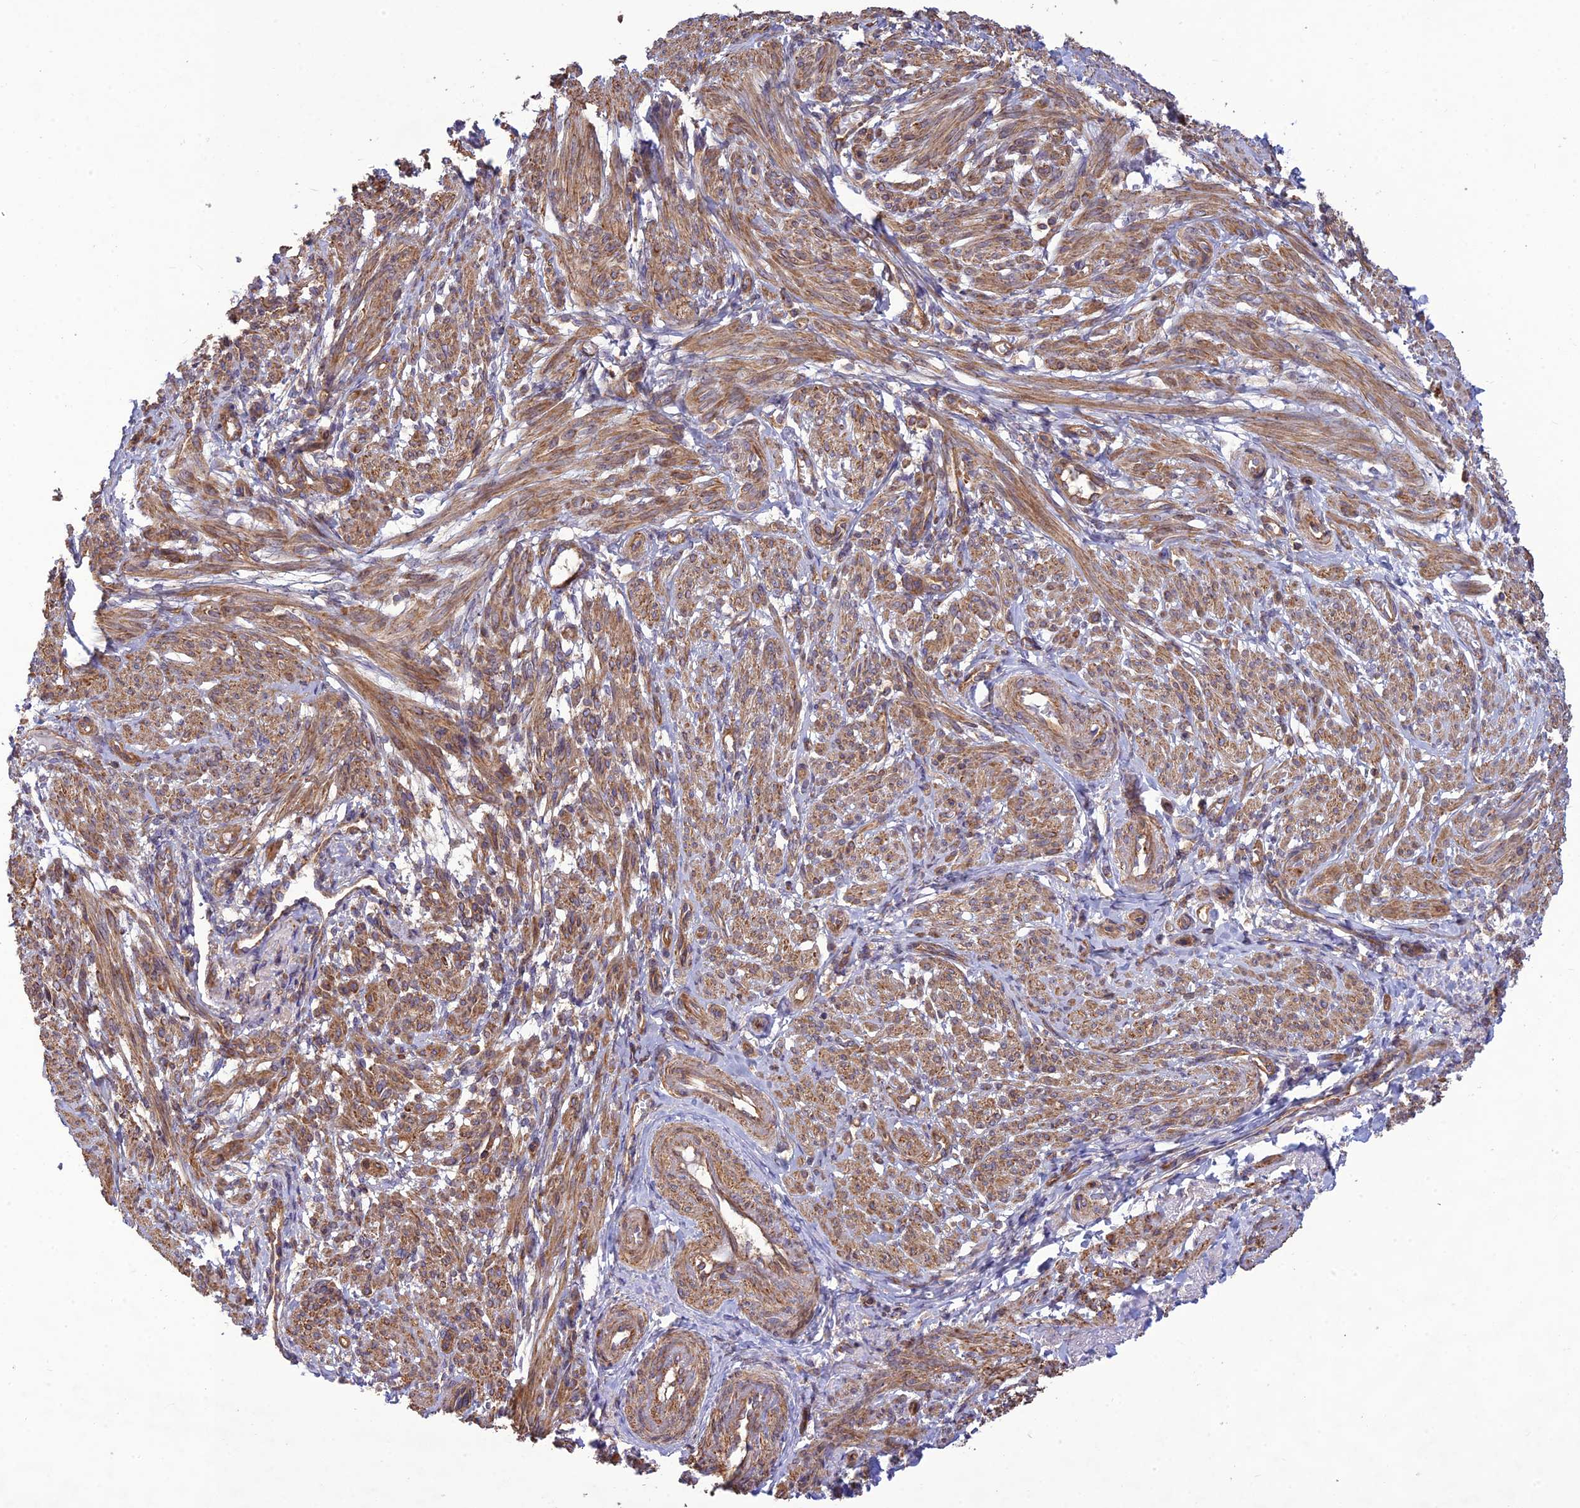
{"staining": {"intensity": "moderate", "quantity": ">75%", "location": "cytoplasmic/membranous"}, "tissue": "smooth muscle", "cell_type": "Smooth muscle cells", "image_type": "normal", "snomed": [{"axis": "morphology", "description": "Normal tissue, NOS"}, {"axis": "topography", "description": "Smooth muscle"}], "caption": "Immunohistochemistry of normal human smooth muscle displays medium levels of moderate cytoplasmic/membranous positivity in approximately >75% of smooth muscle cells. Immunohistochemistry stains the protein in brown and the nuclei are stained blue.", "gene": "TMEM131L", "patient": {"sex": "female", "age": 39}}